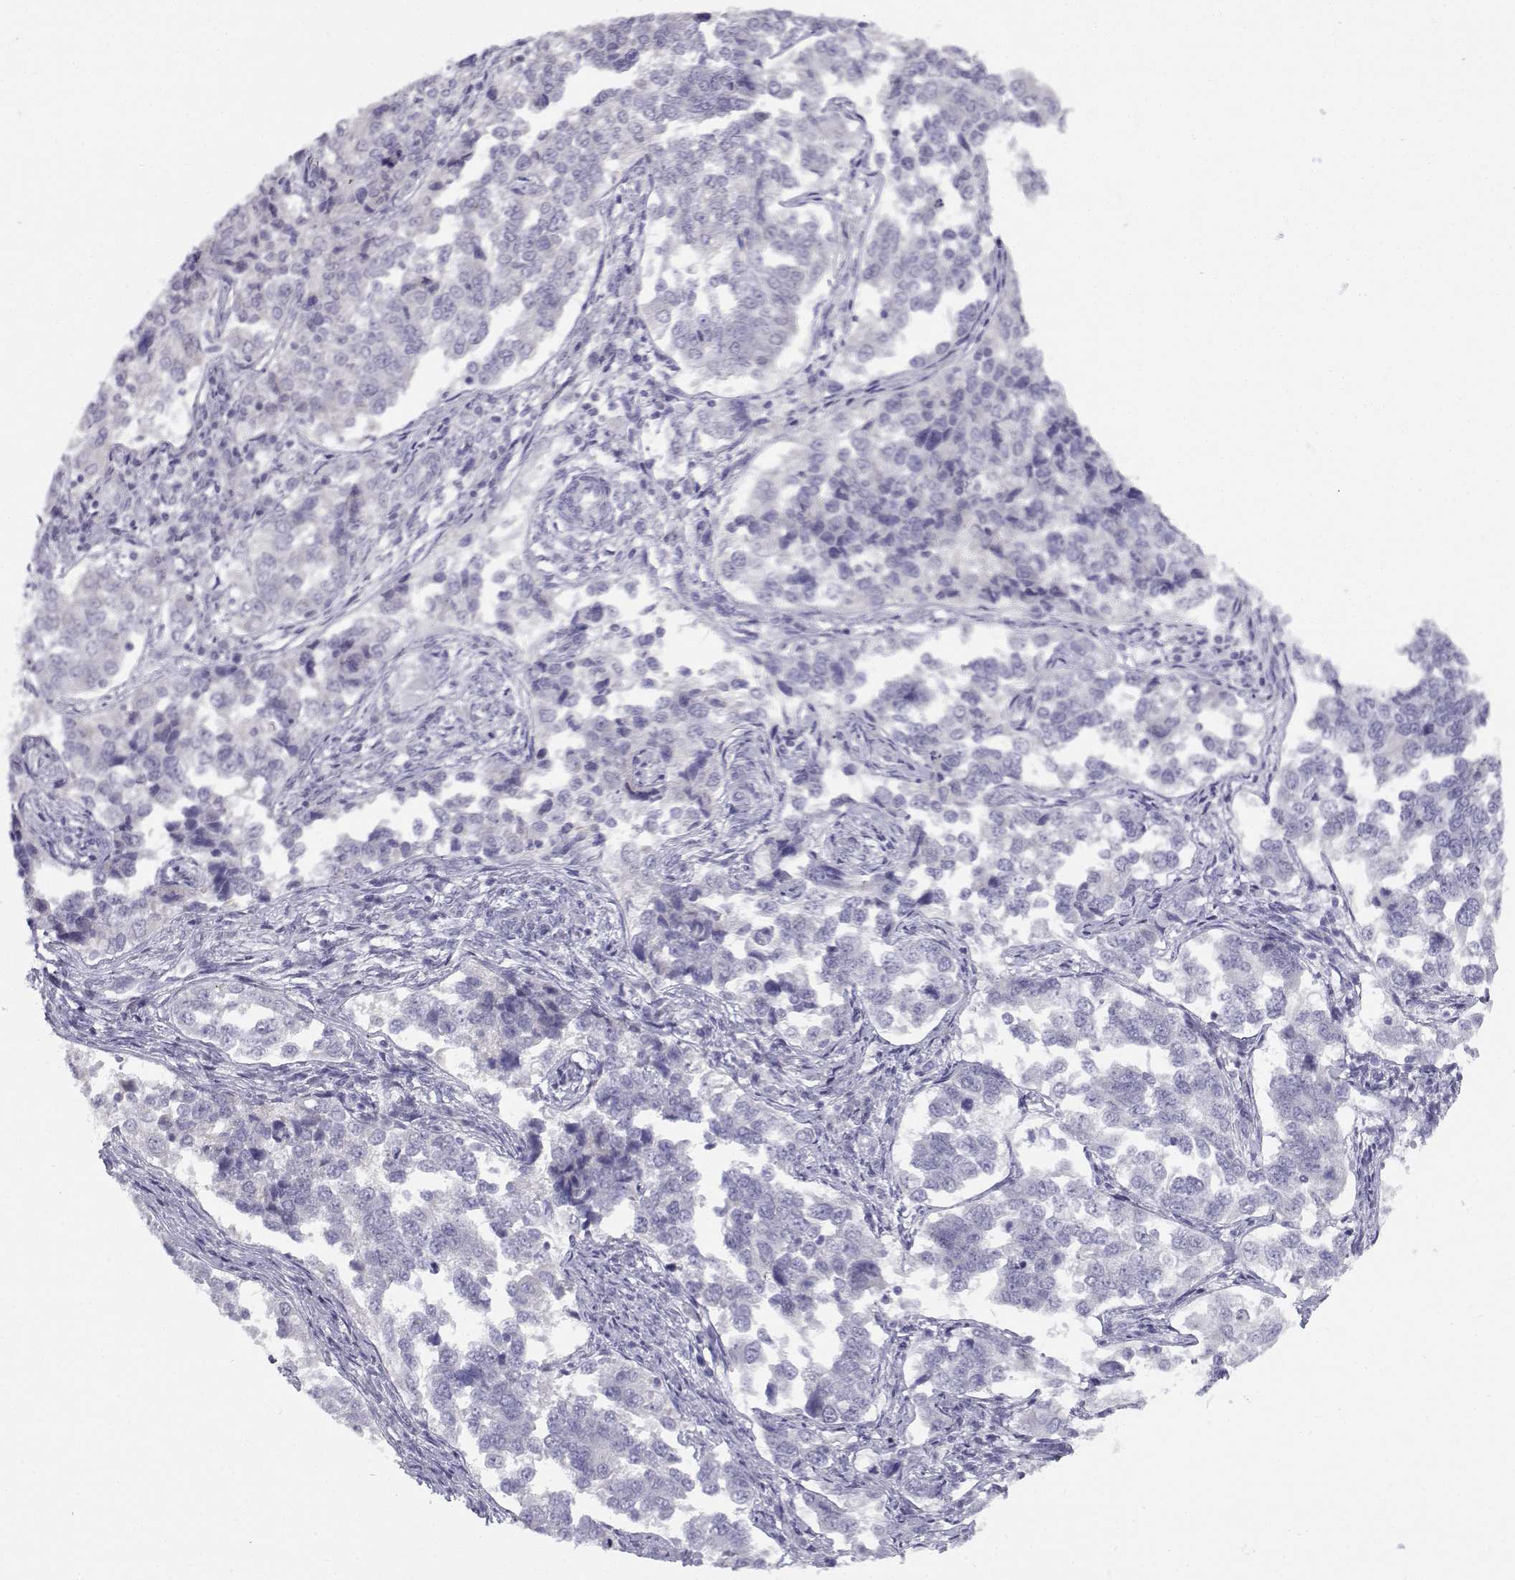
{"staining": {"intensity": "negative", "quantity": "none", "location": "none"}, "tissue": "endometrial cancer", "cell_type": "Tumor cells", "image_type": "cancer", "snomed": [{"axis": "morphology", "description": "Adenocarcinoma, NOS"}, {"axis": "topography", "description": "Endometrium"}], "caption": "Immunohistochemistry histopathology image of neoplastic tissue: endometrial adenocarcinoma stained with DAB demonstrates no significant protein expression in tumor cells.", "gene": "FAM166A", "patient": {"sex": "female", "age": 43}}